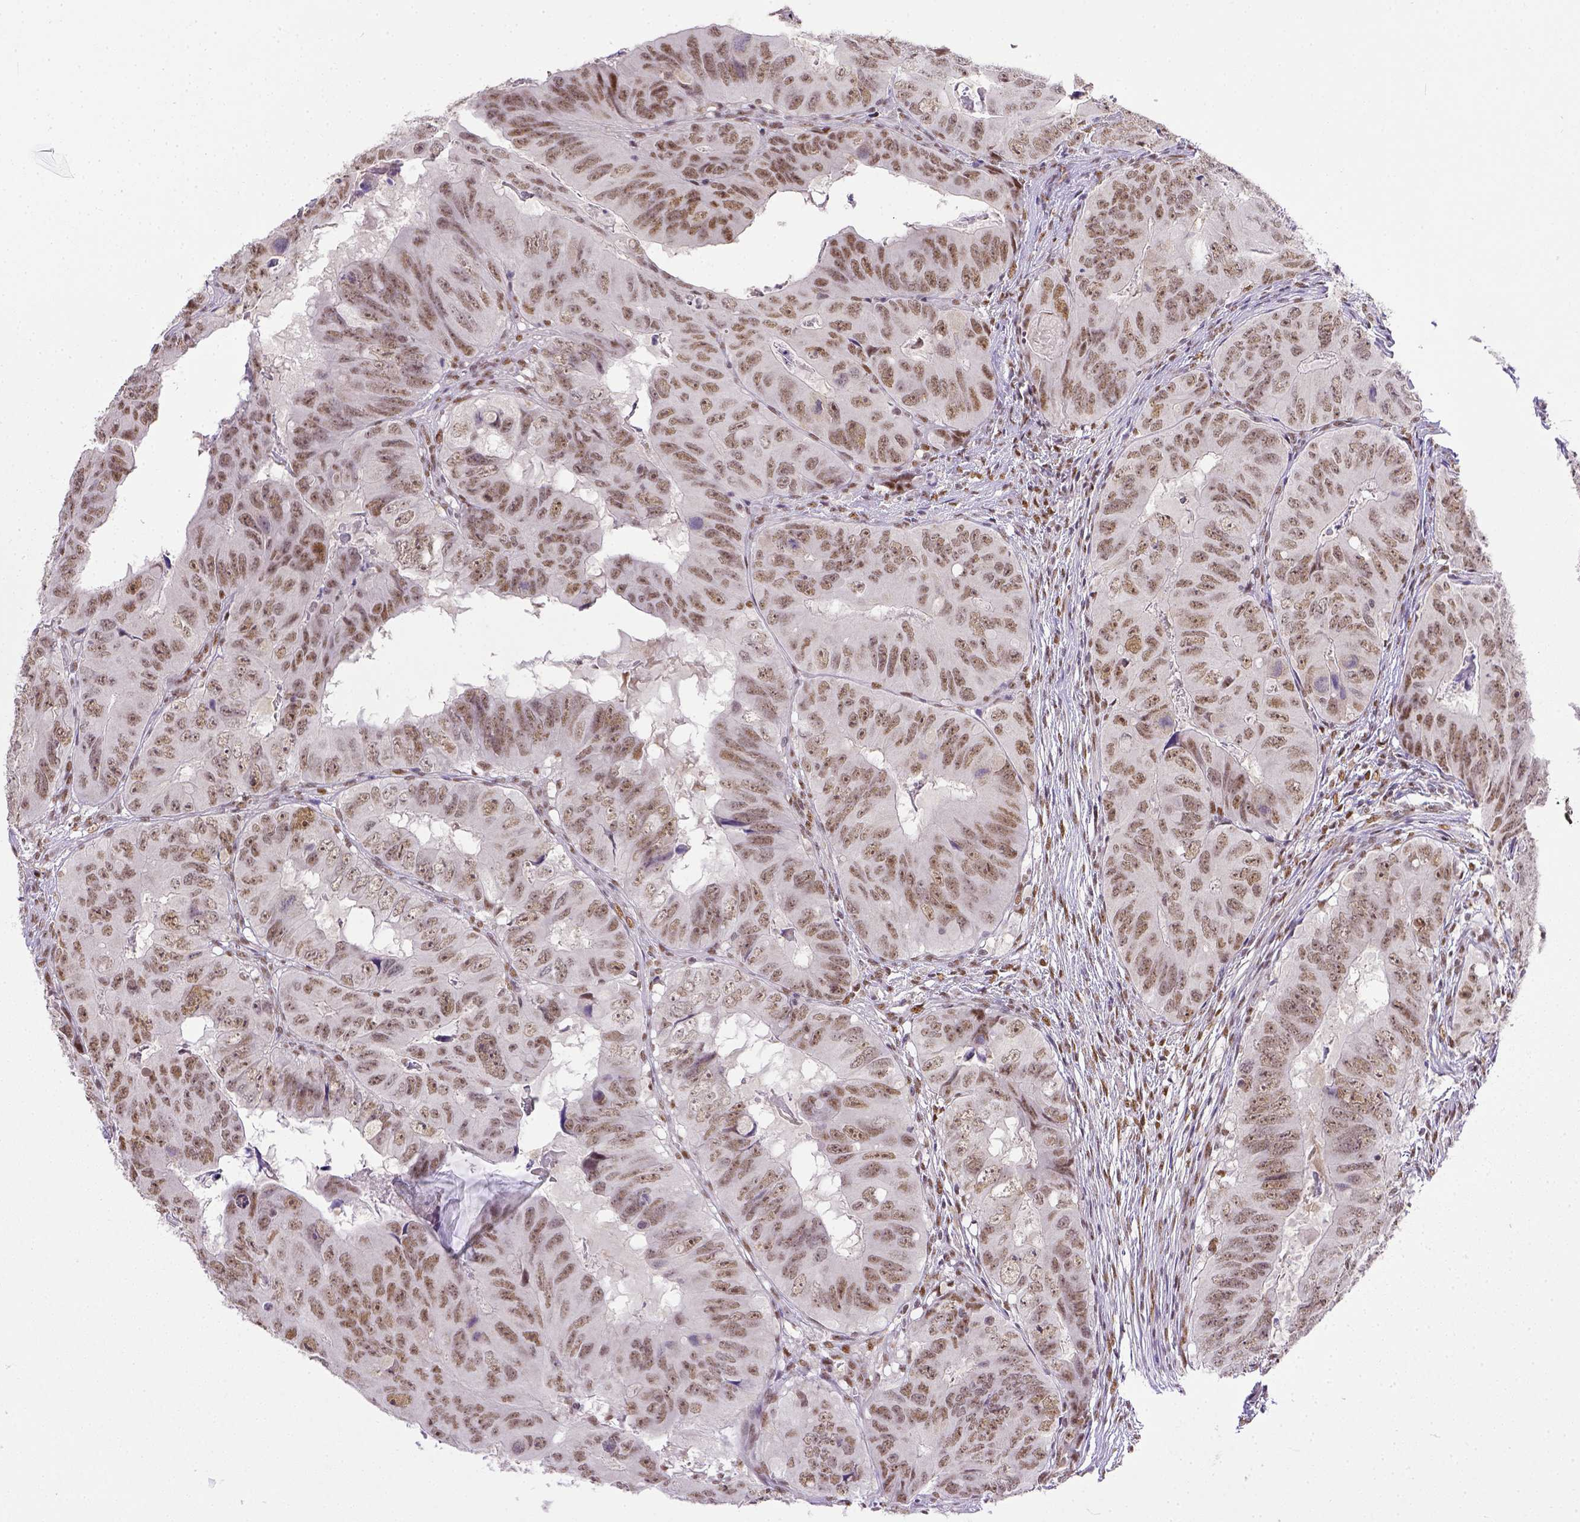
{"staining": {"intensity": "moderate", "quantity": ">75%", "location": "nuclear"}, "tissue": "colorectal cancer", "cell_type": "Tumor cells", "image_type": "cancer", "snomed": [{"axis": "morphology", "description": "Adenocarcinoma, NOS"}, {"axis": "topography", "description": "Colon"}], "caption": "A brown stain highlights moderate nuclear expression of a protein in colorectal cancer (adenocarcinoma) tumor cells.", "gene": "ERCC1", "patient": {"sex": "male", "age": 79}}